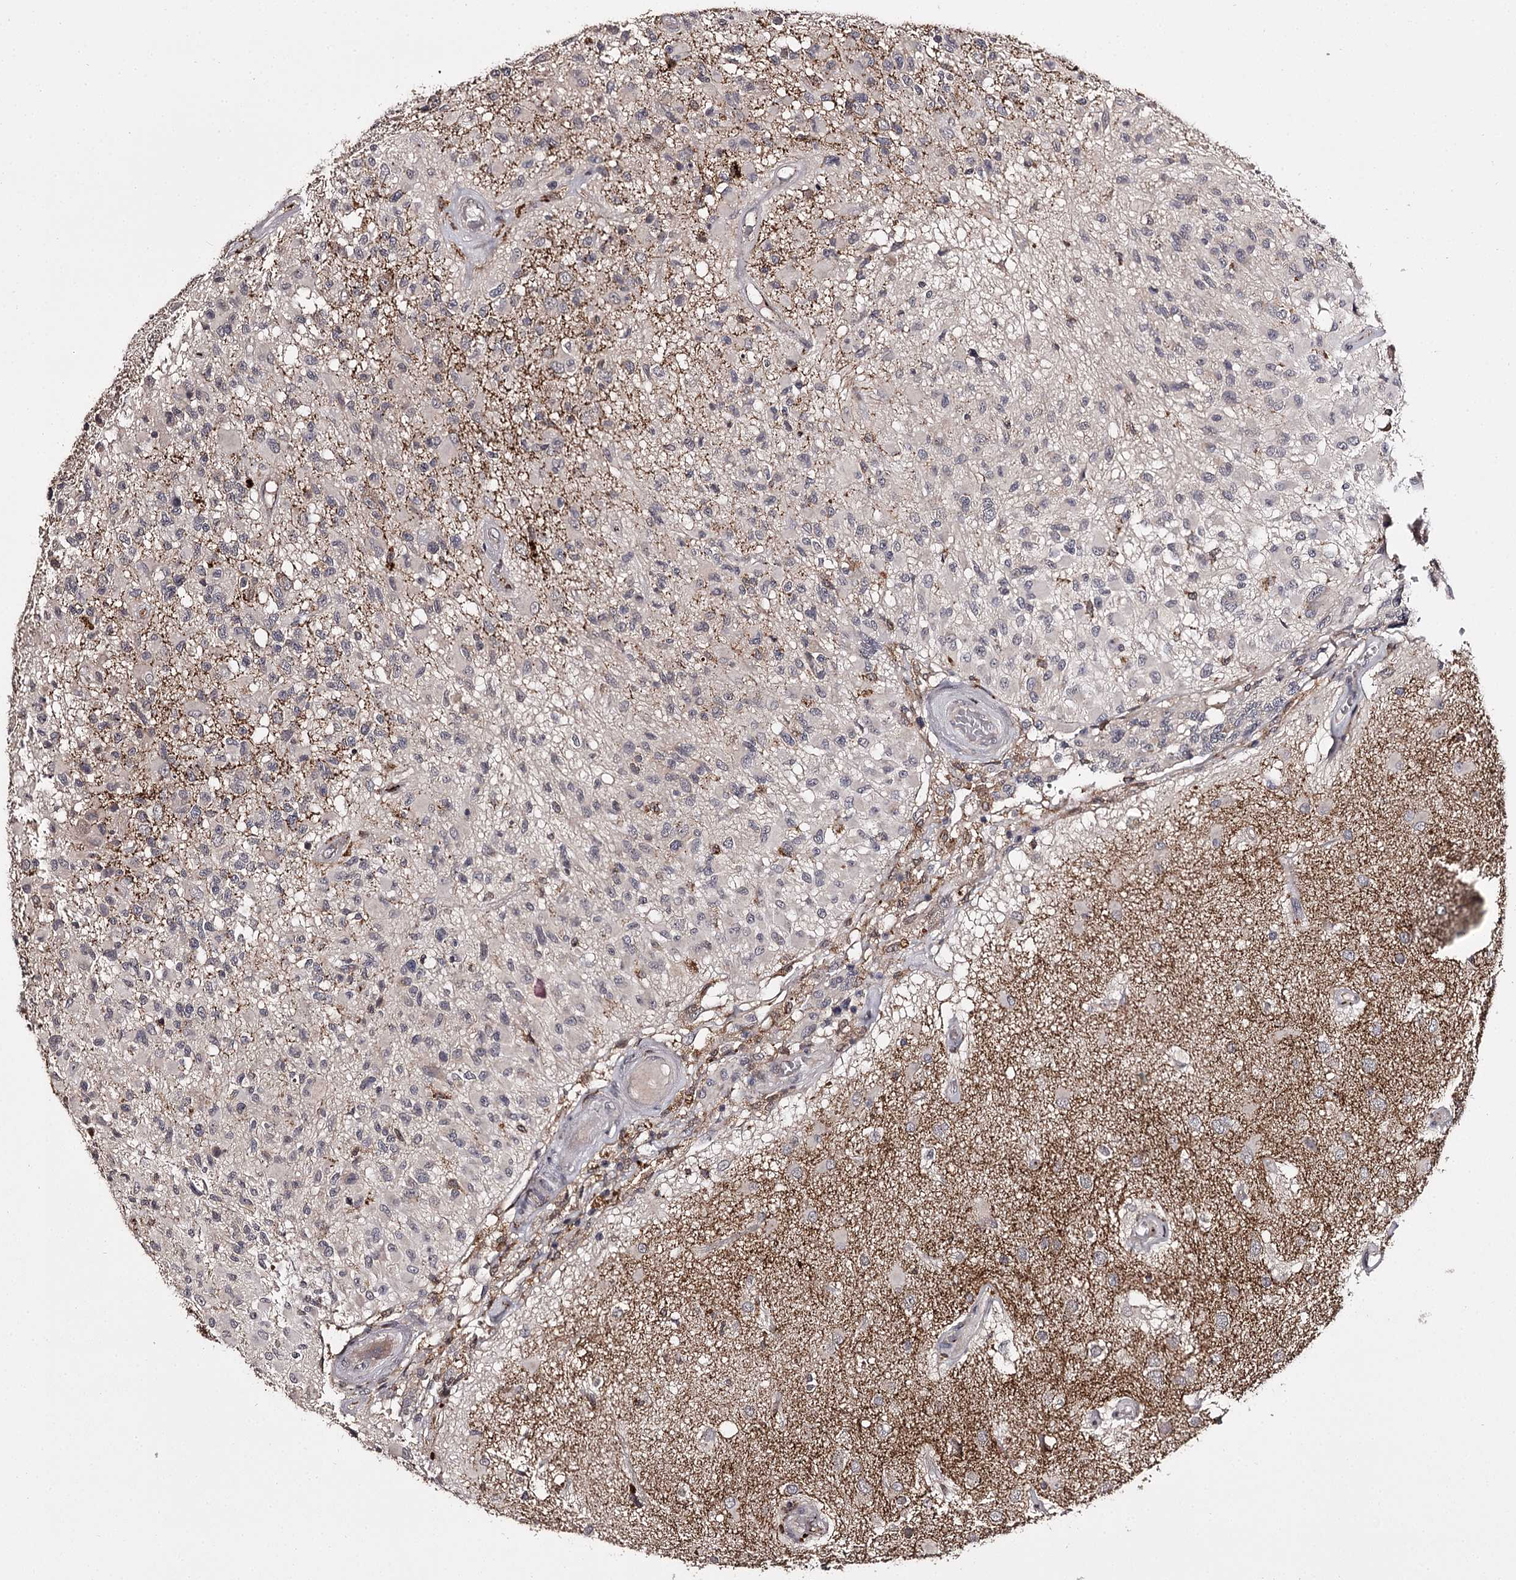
{"staining": {"intensity": "negative", "quantity": "none", "location": "none"}, "tissue": "glioma", "cell_type": "Tumor cells", "image_type": "cancer", "snomed": [{"axis": "morphology", "description": "Glioma, malignant, High grade"}, {"axis": "morphology", "description": "Glioblastoma, NOS"}, {"axis": "topography", "description": "Brain"}], "caption": "This histopathology image is of glioblastoma stained with IHC to label a protein in brown with the nuclei are counter-stained blue. There is no expression in tumor cells.", "gene": "SLC32A1", "patient": {"sex": "male", "age": 60}}